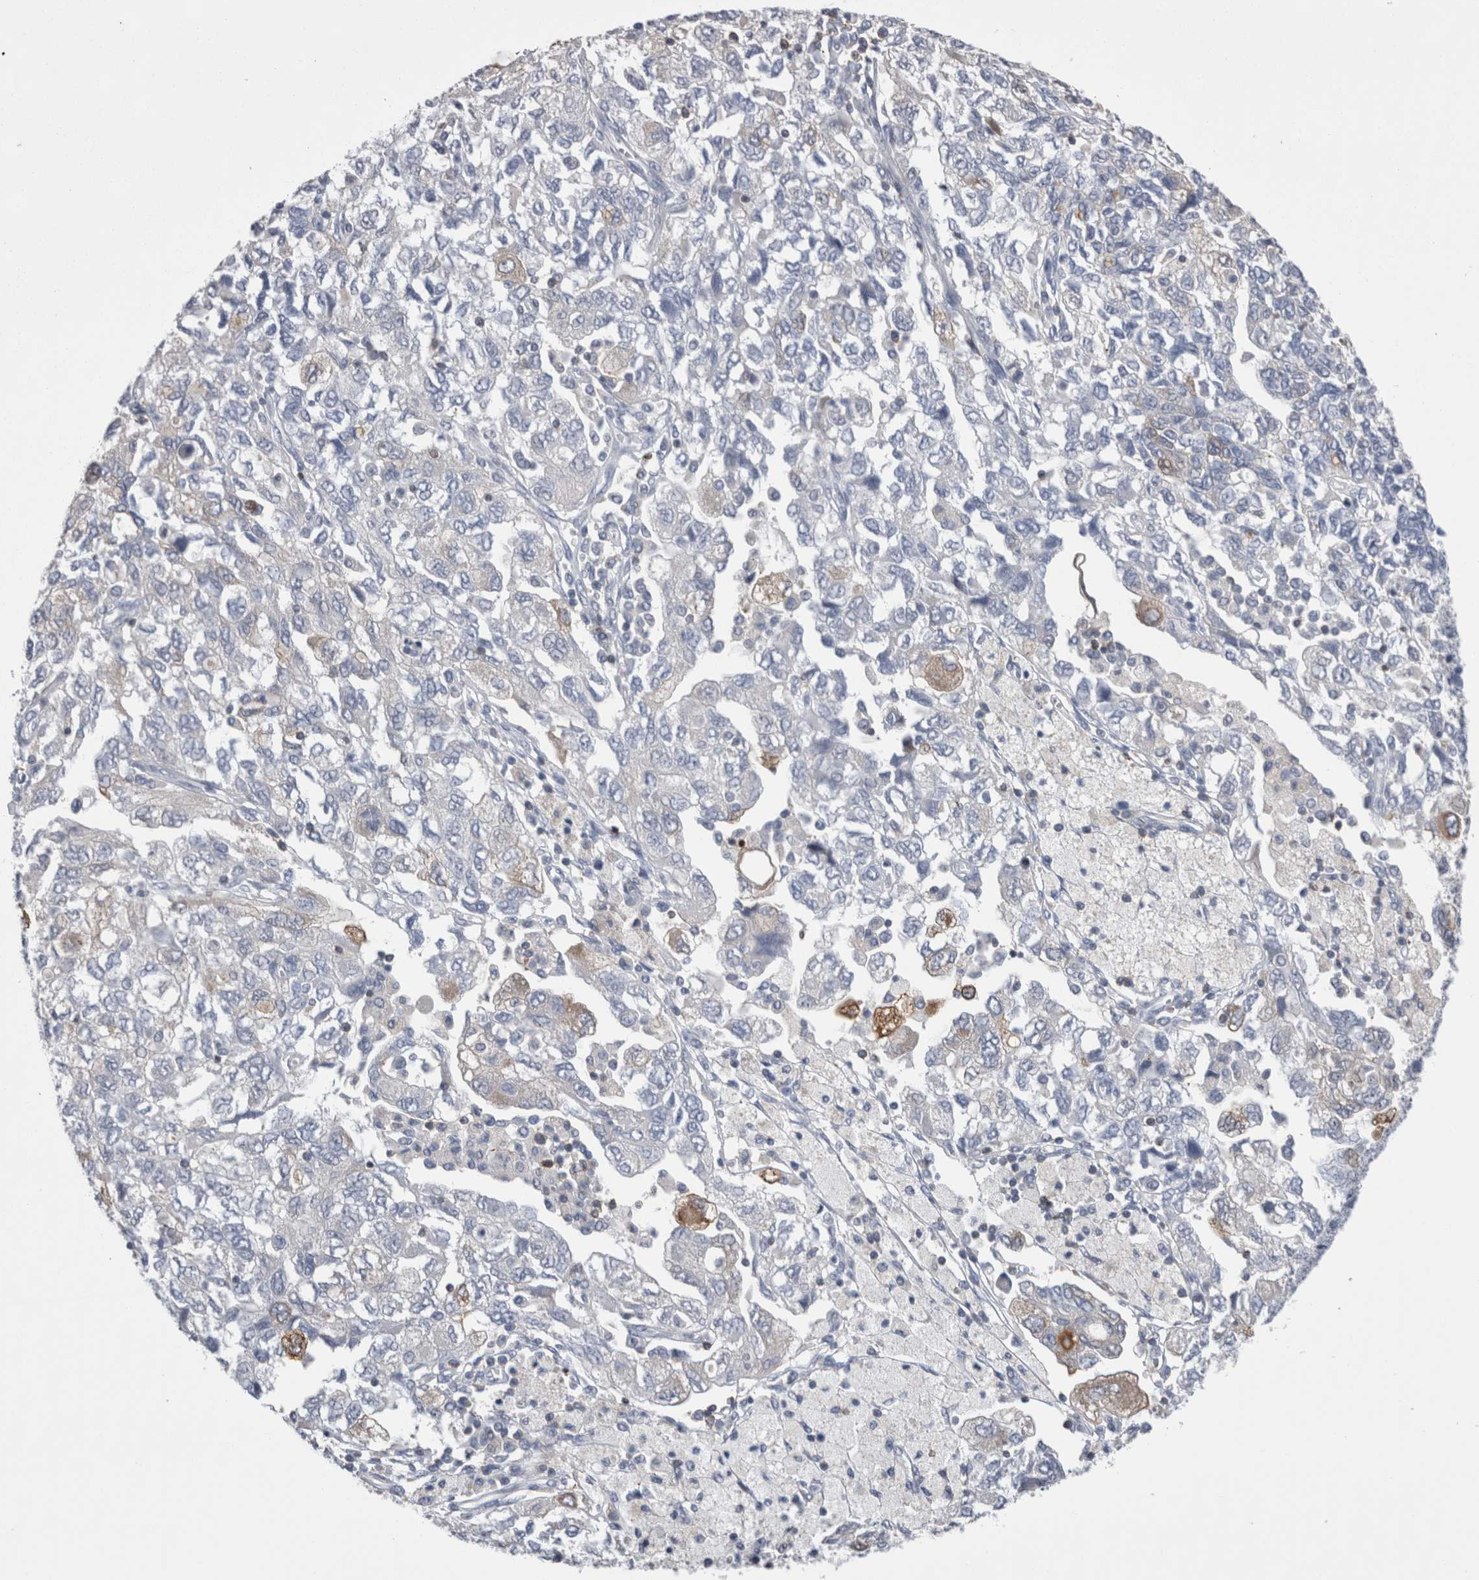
{"staining": {"intensity": "negative", "quantity": "none", "location": "none"}, "tissue": "ovarian cancer", "cell_type": "Tumor cells", "image_type": "cancer", "snomed": [{"axis": "morphology", "description": "Carcinoma, NOS"}, {"axis": "morphology", "description": "Cystadenocarcinoma, serous, NOS"}, {"axis": "topography", "description": "Ovary"}], "caption": "A high-resolution image shows IHC staining of ovarian cancer (serous cystadenocarcinoma), which displays no significant positivity in tumor cells. Brightfield microscopy of immunohistochemistry stained with DAB (brown) and hematoxylin (blue), captured at high magnification.", "gene": "DCTN6", "patient": {"sex": "female", "age": 69}}